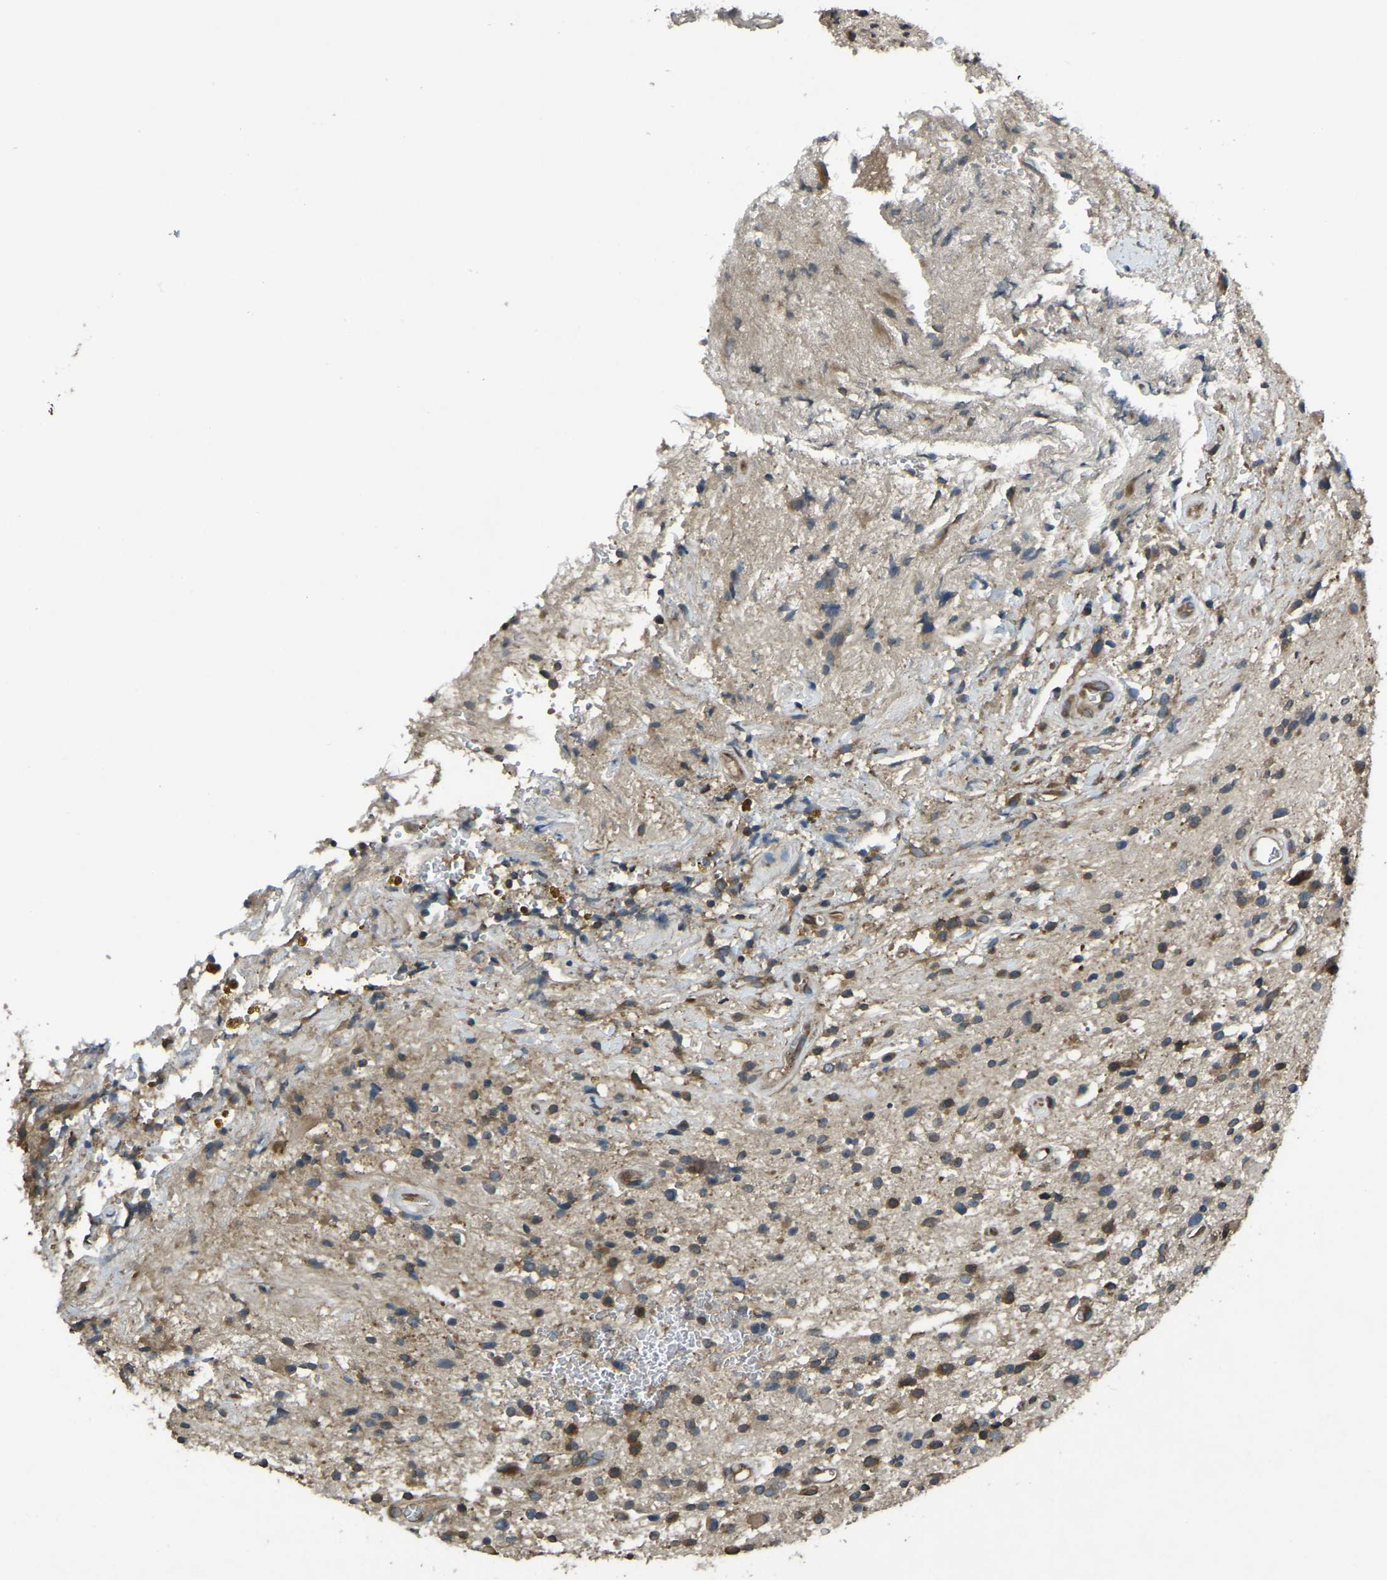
{"staining": {"intensity": "strong", "quantity": ">75%", "location": "cytoplasmic/membranous"}, "tissue": "glioma", "cell_type": "Tumor cells", "image_type": "cancer", "snomed": [{"axis": "morphology", "description": "Glioma, malignant, High grade"}, {"axis": "topography", "description": "Brain"}], "caption": "Immunohistochemical staining of human glioma shows high levels of strong cytoplasmic/membranous positivity in approximately >75% of tumor cells.", "gene": "AIMP1", "patient": {"sex": "male", "age": 33}}